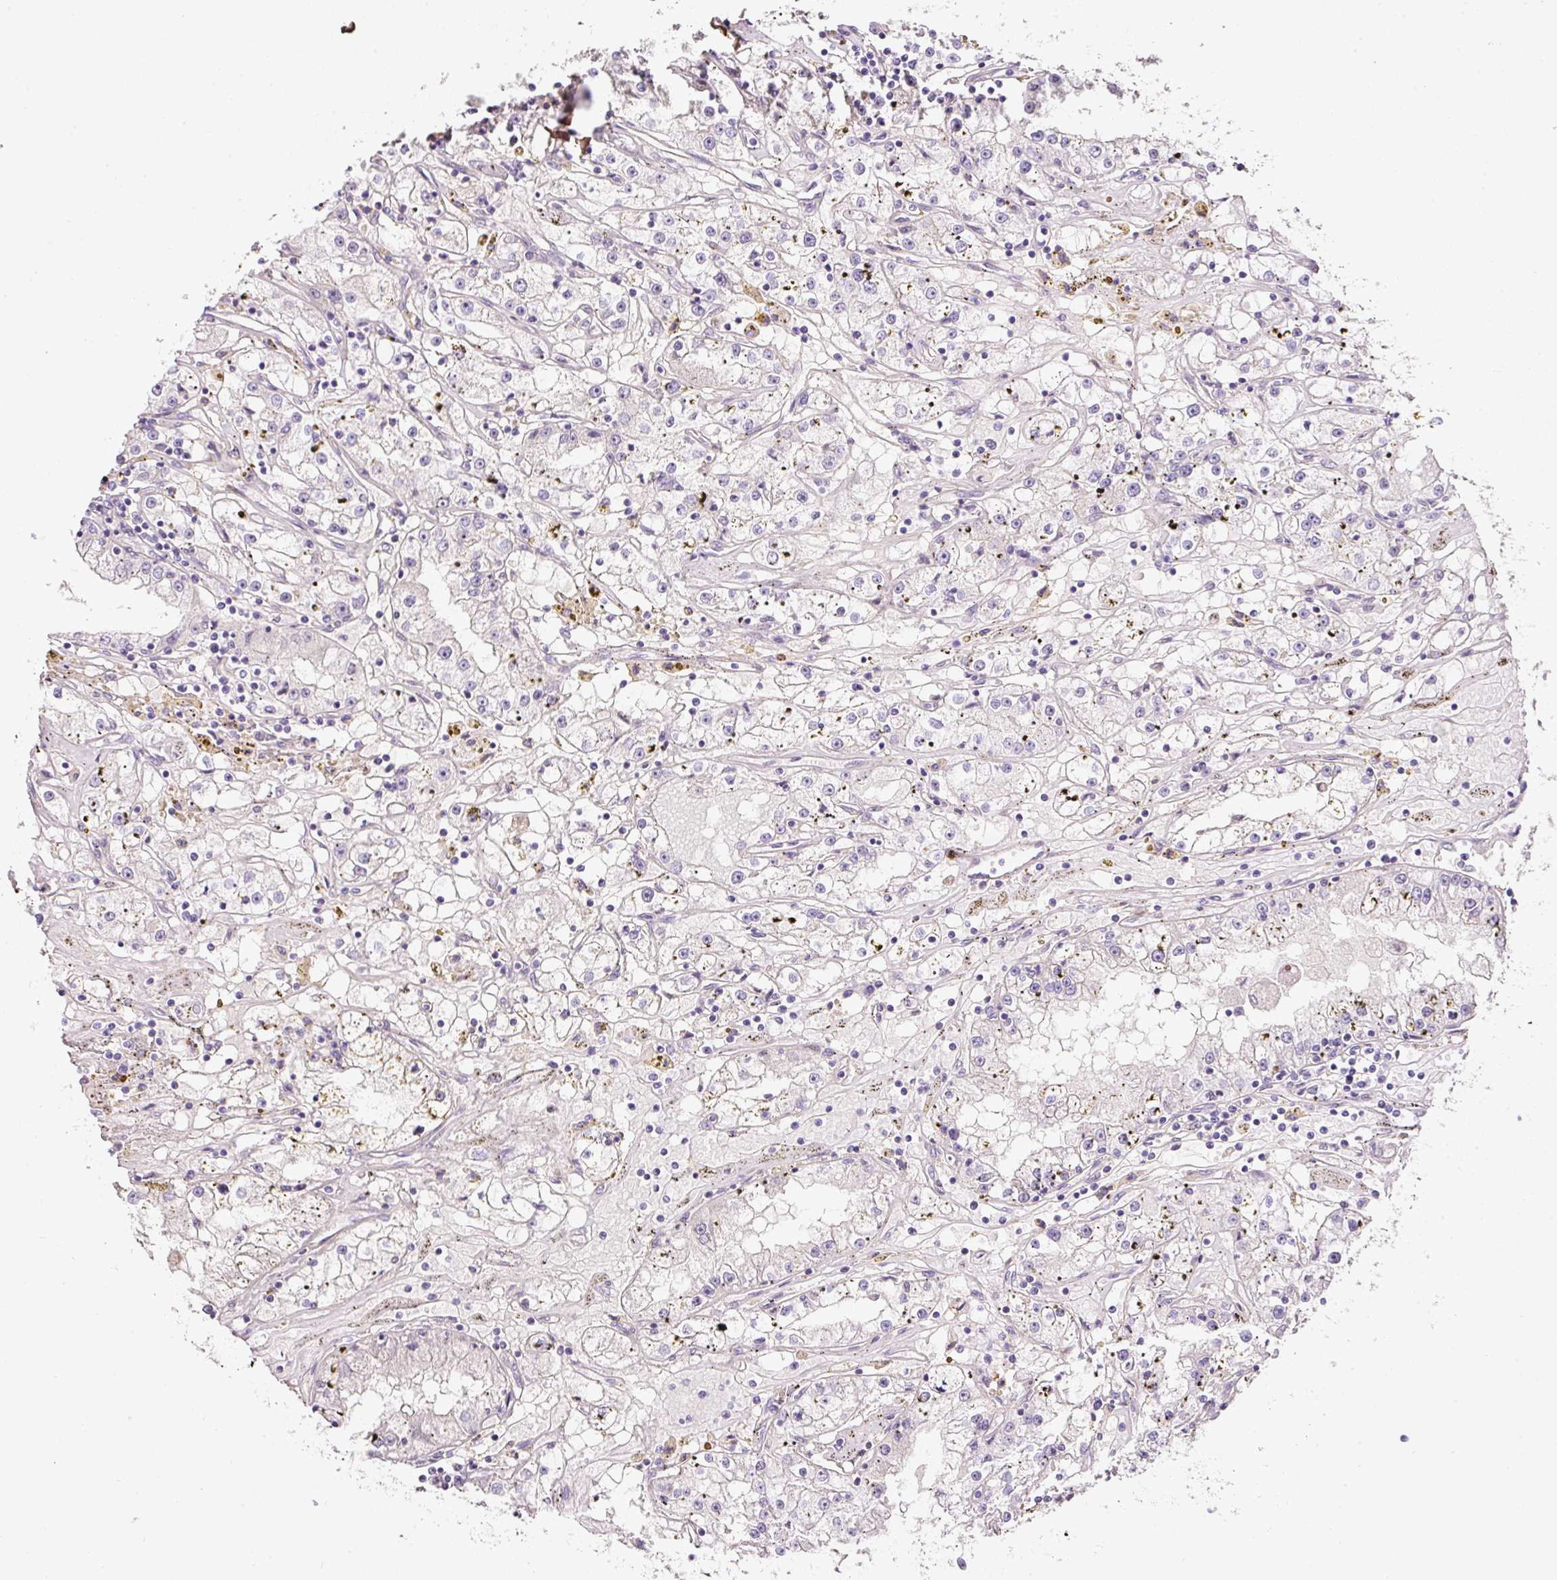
{"staining": {"intensity": "negative", "quantity": "none", "location": "none"}, "tissue": "renal cancer", "cell_type": "Tumor cells", "image_type": "cancer", "snomed": [{"axis": "morphology", "description": "Adenocarcinoma, NOS"}, {"axis": "topography", "description": "Kidney"}], "caption": "Immunohistochemistry (IHC) micrograph of human renal cancer (adenocarcinoma) stained for a protein (brown), which shows no expression in tumor cells.", "gene": "SOS2", "patient": {"sex": "male", "age": 56}}